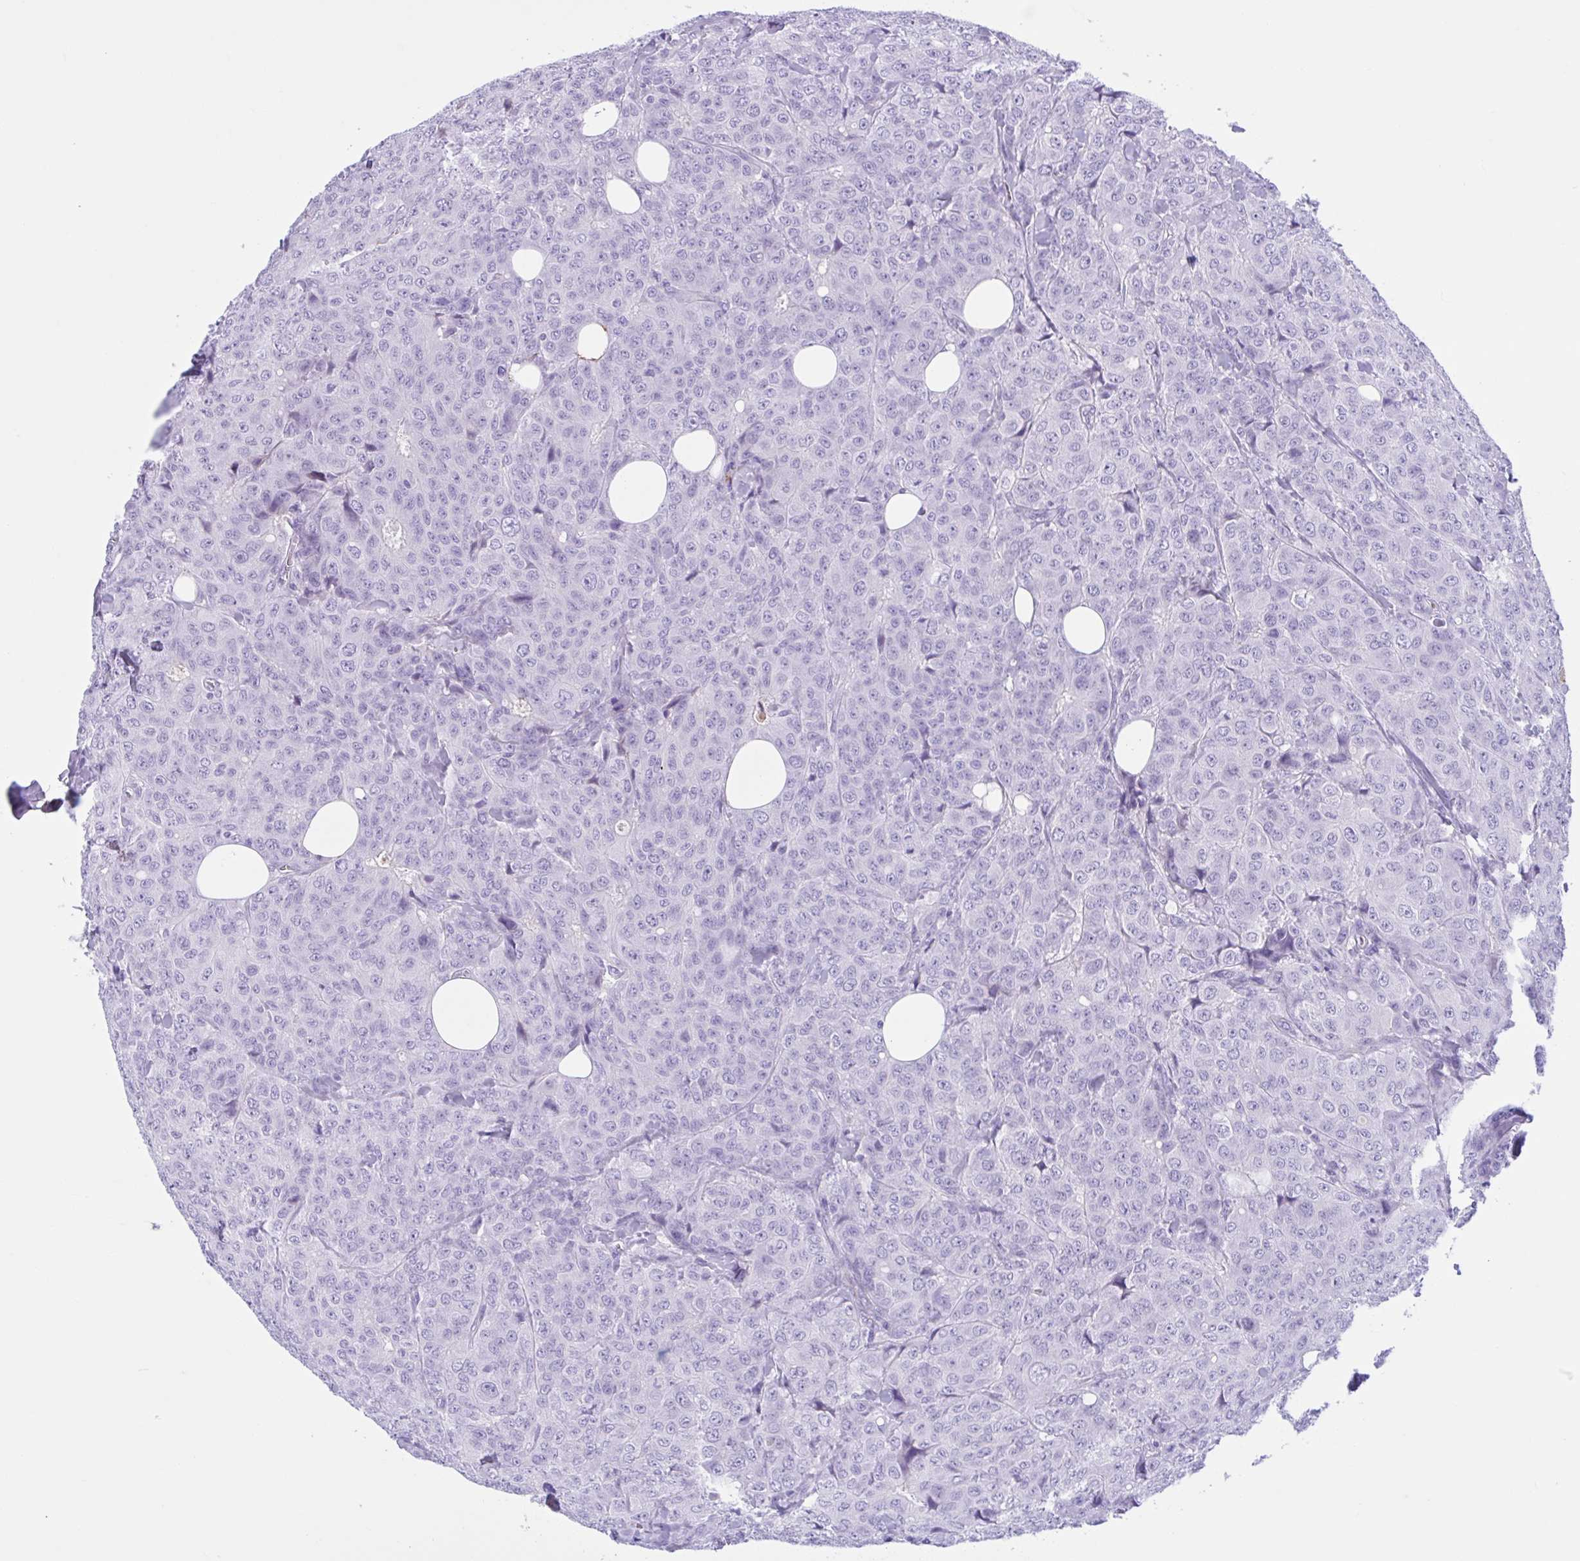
{"staining": {"intensity": "negative", "quantity": "none", "location": "none"}, "tissue": "breast cancer", "cell_type": "Tumor cells", "image_type": "cancer", "snomed": [{"axis": "morphology", "description": "Duct carcinoma"}, {"axis": "topography", "description": "Breast"}], "caption": "This is an immunohistochemistry photomicrograph of infiltrating ductal carcinoma (breast). There is no positivity in tumor cells.", "gene": "LARGE2", "patient": {"sex": "female", "age": 43}}